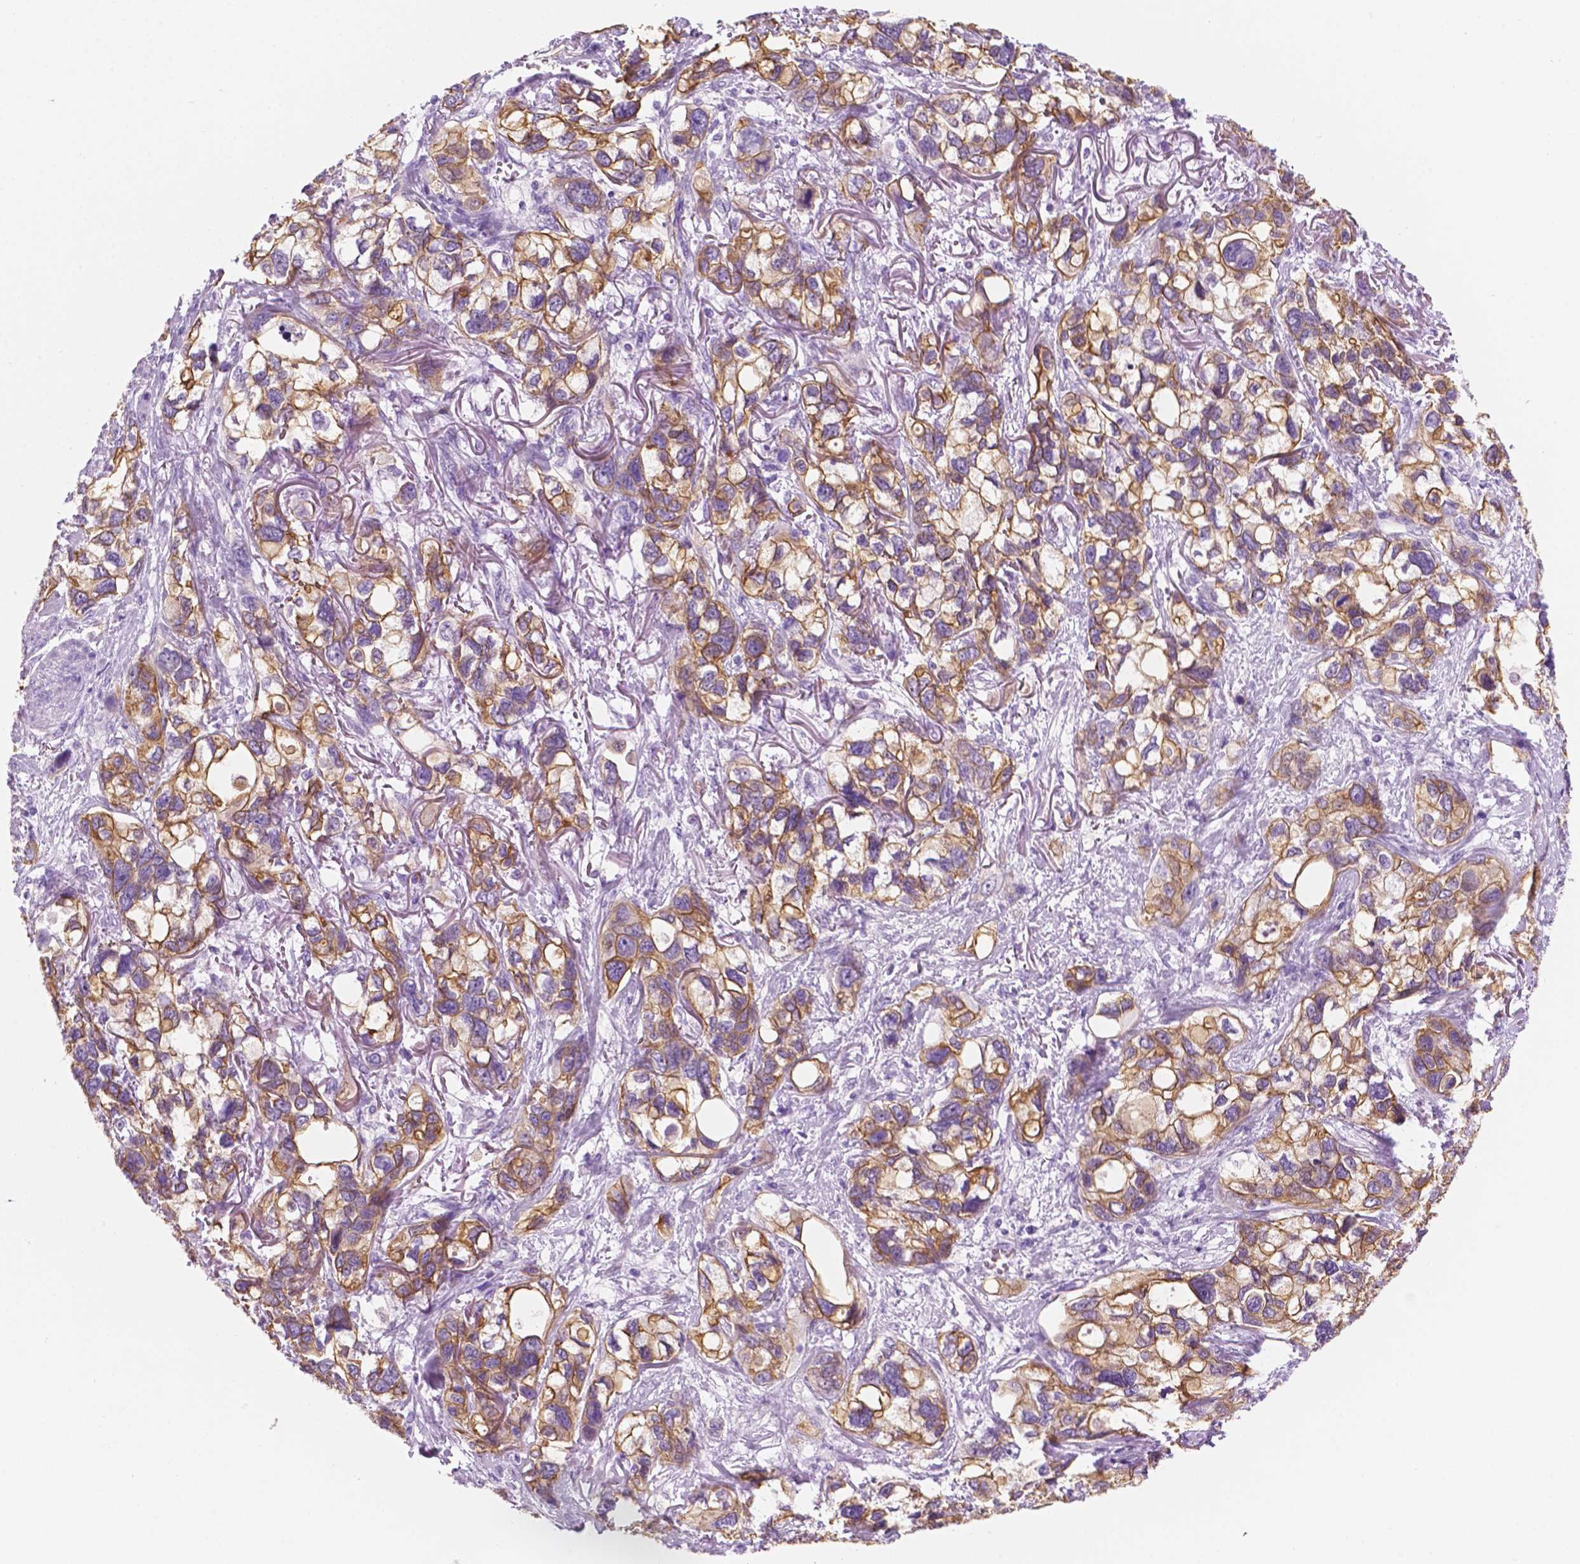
{"staining": {"intensity": "moderate", "quantity": ">75%", "location": "cytoplasmic/membranous"}, "tissue": "stomach cancer", "cell_type": "Tumor cells", "image_type": "cancer", "snomed": [{"axis": "morphology", "description": "Adenocarcinoma, NOS"}, {"axis": "topography", "description": "Stomach, upper"}], "caption": "Moderate cytoplasmic/membranous protein staining is appreciated in about >75% of tumor cells in stomach cancer (adenocarcinoma).", "gene": "PPL", "patient": {"sex": "female", "age": 81}}